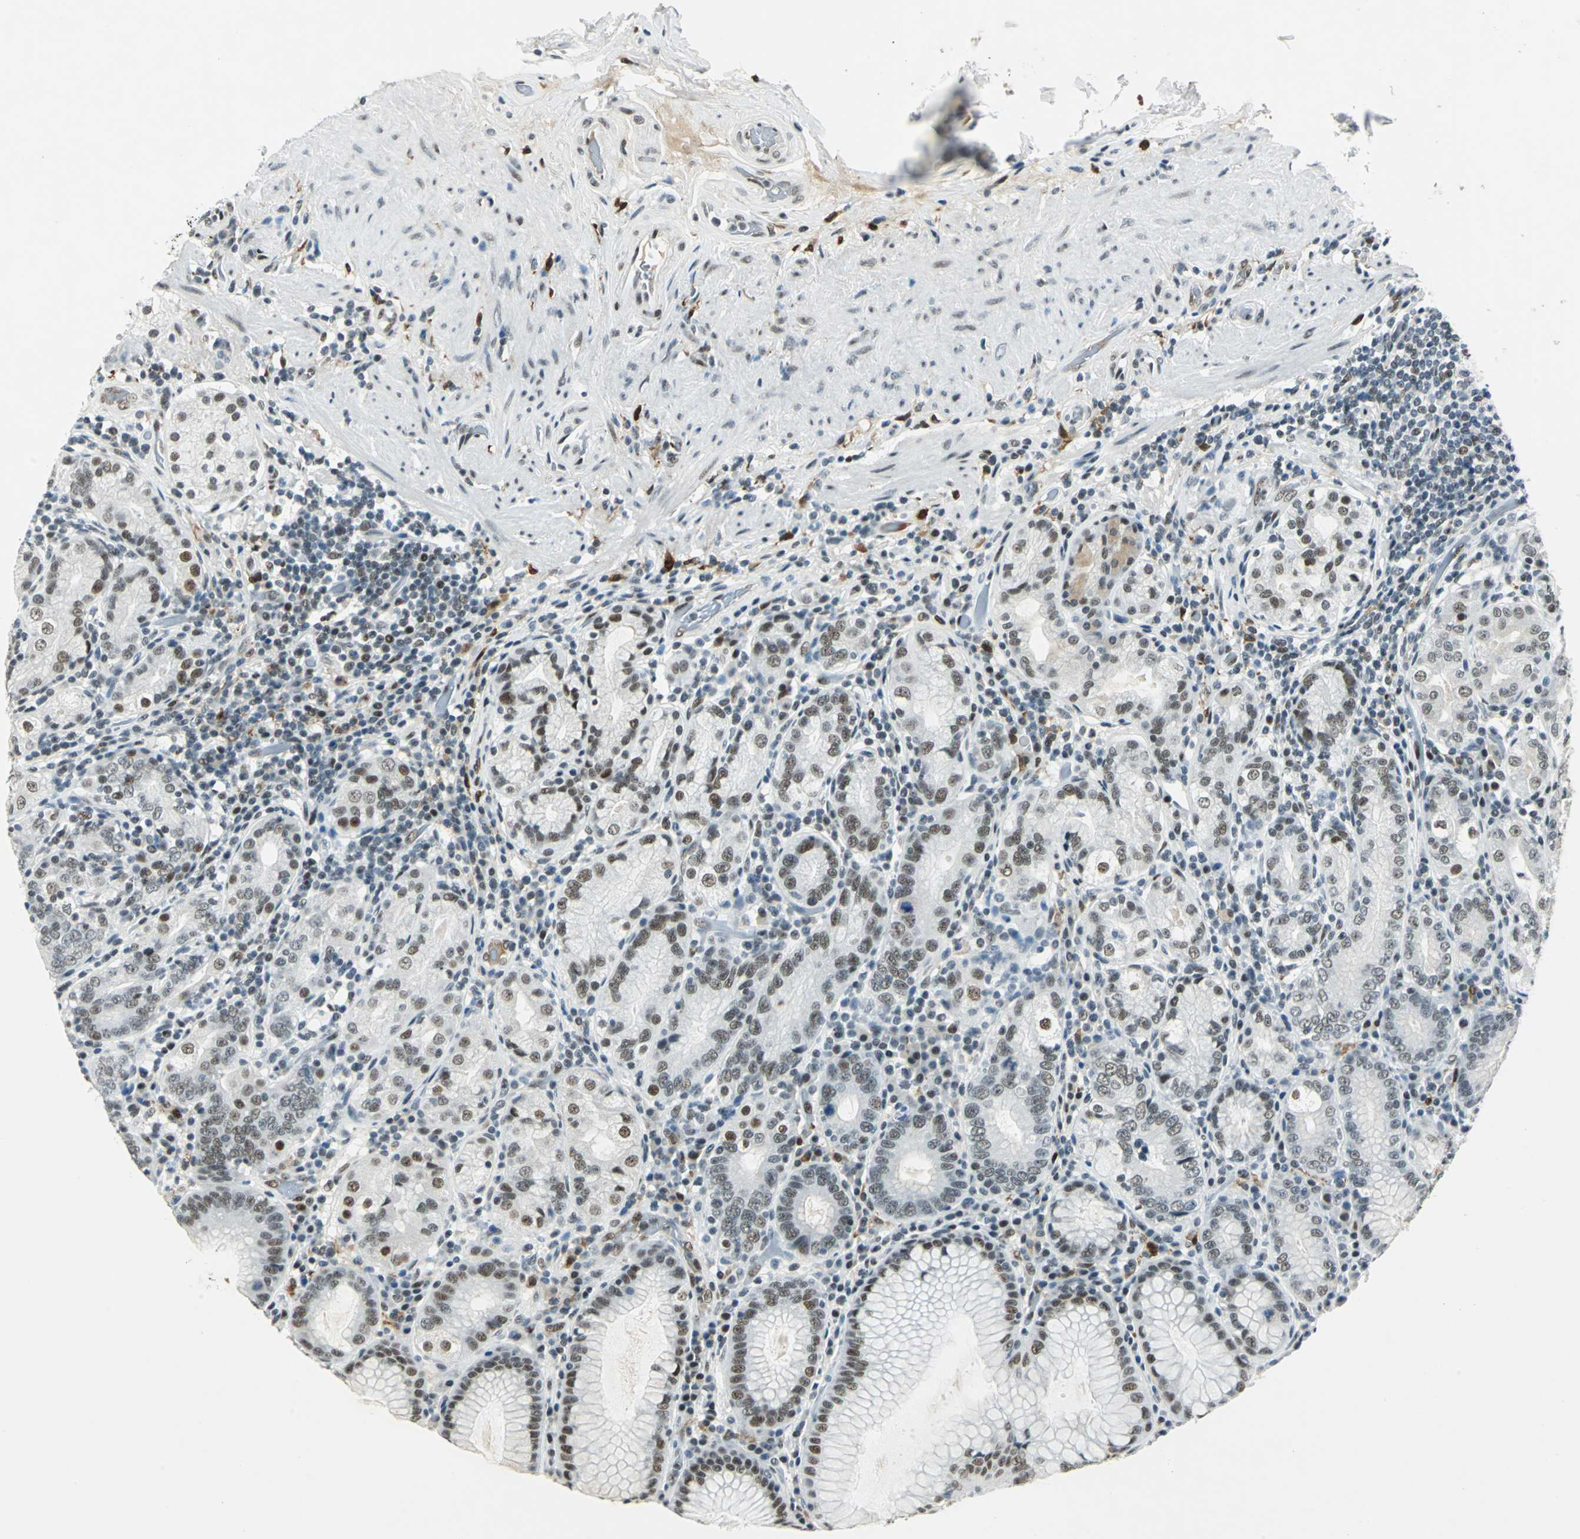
{"staining": {"intensity": "moderate", "quantity": "25%-75%", "location": "nuclear"}, "tissue": "stomach", "cell_type": "Glandular cells", "image_type": "normal", "snomed": [{"axis": "morphology", "description": "Normal tissue, NOS"}, {"axis": "topography", "description": "Stomach, lower"}], "caption": "Protein expression analysis of unremarkable human stomach reveals moderate nuclear positivity in about 25%-75% of glandular cells. The staining was performed using DAB (3,3'-diaminobenzidine), with brown indicating positive protein expression. Nuclei are stained blue with hematoxylin.", "gene": "MTMR10", "patient": {"sex": "female", "age": 76}}